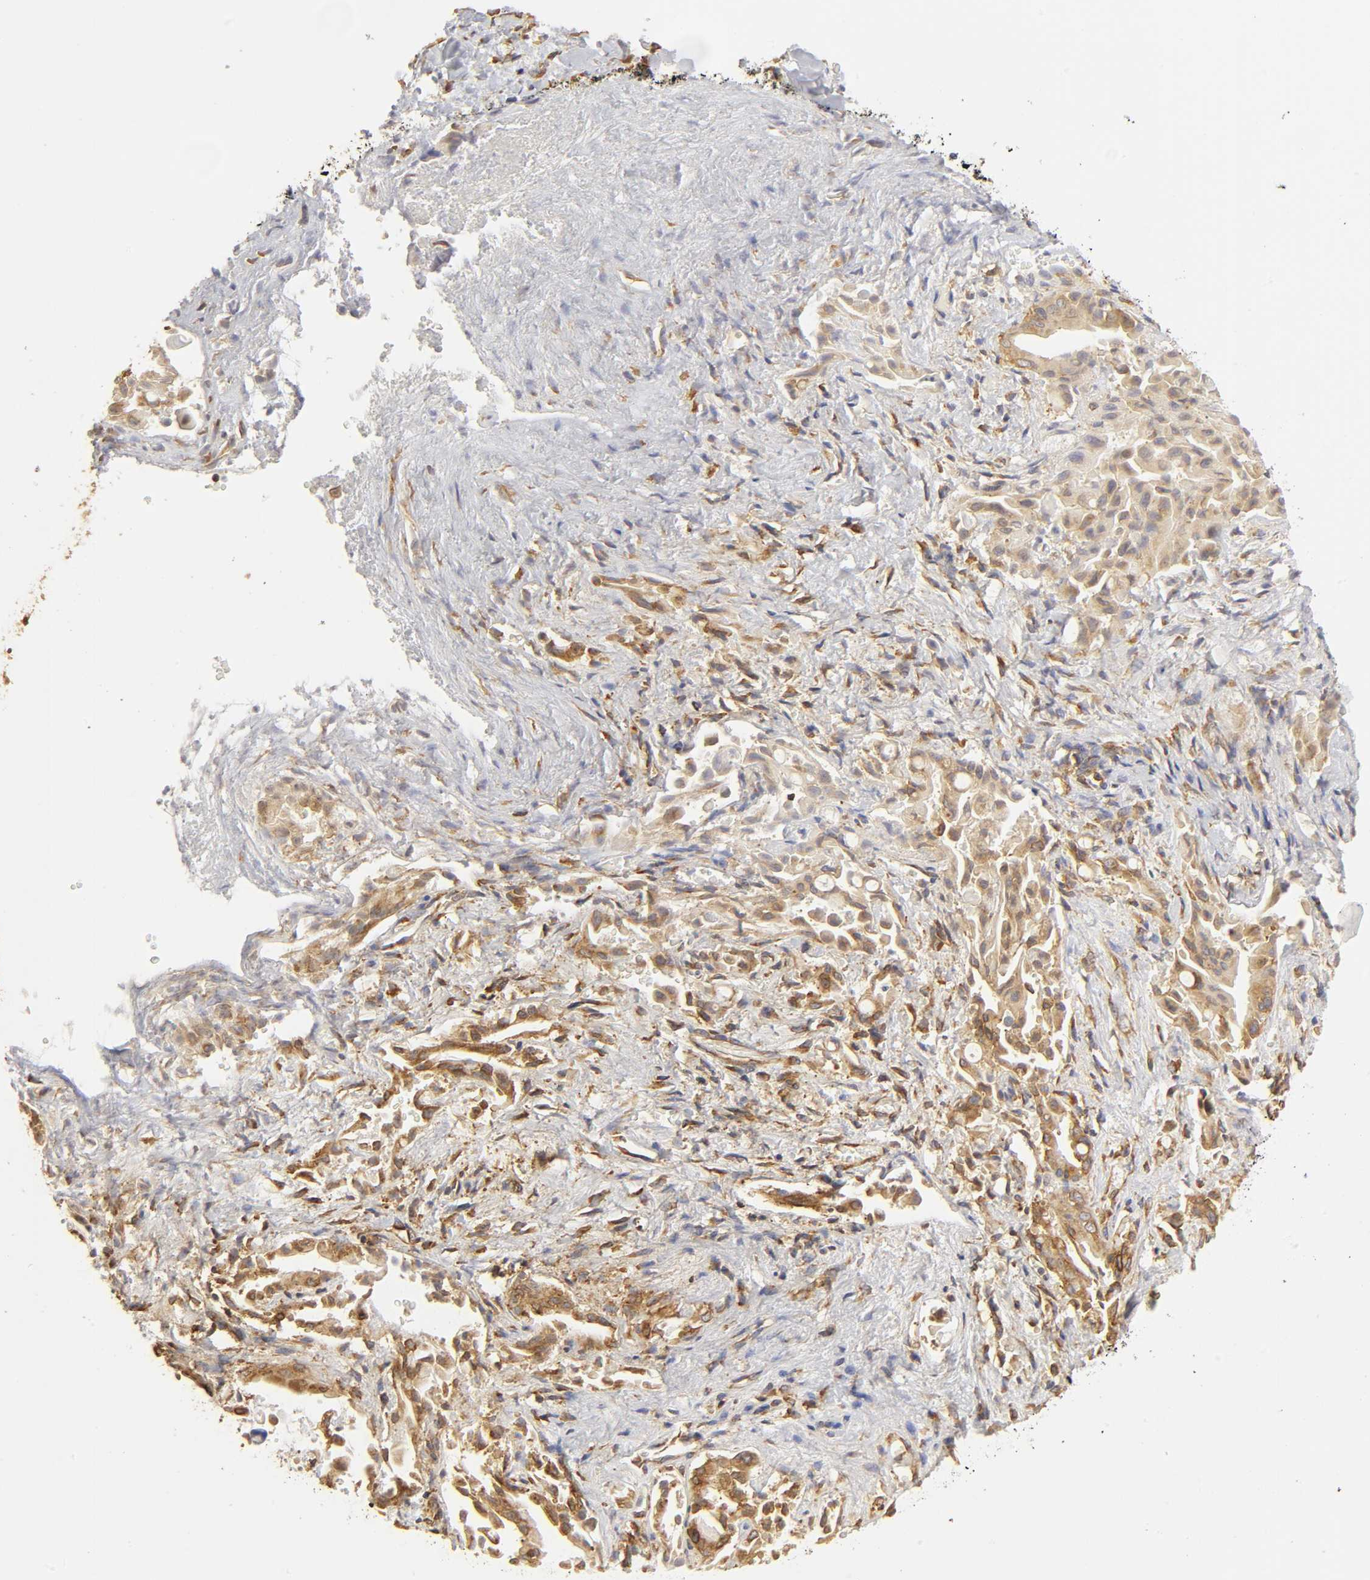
{"staining": {"intensity": "moderate", "quantity": ">75%", "location": "cytoplasmic/membranous"}, "tissue": "liver cancer", "cell_type": "Tumor cells", "image_type": "cancer", "snomed": [{"axis": "morphology", "description": "Cholangiocarcinoma"}, {"axis": "topography", "description": "Liver"}], "caption": "Moderate cytoplasmic/membranous protein positivity is present in approximately >75% of tumor cells in liver cancer.", "gene": "RPL14", "patient": {"sex": "male", "age": 58}}